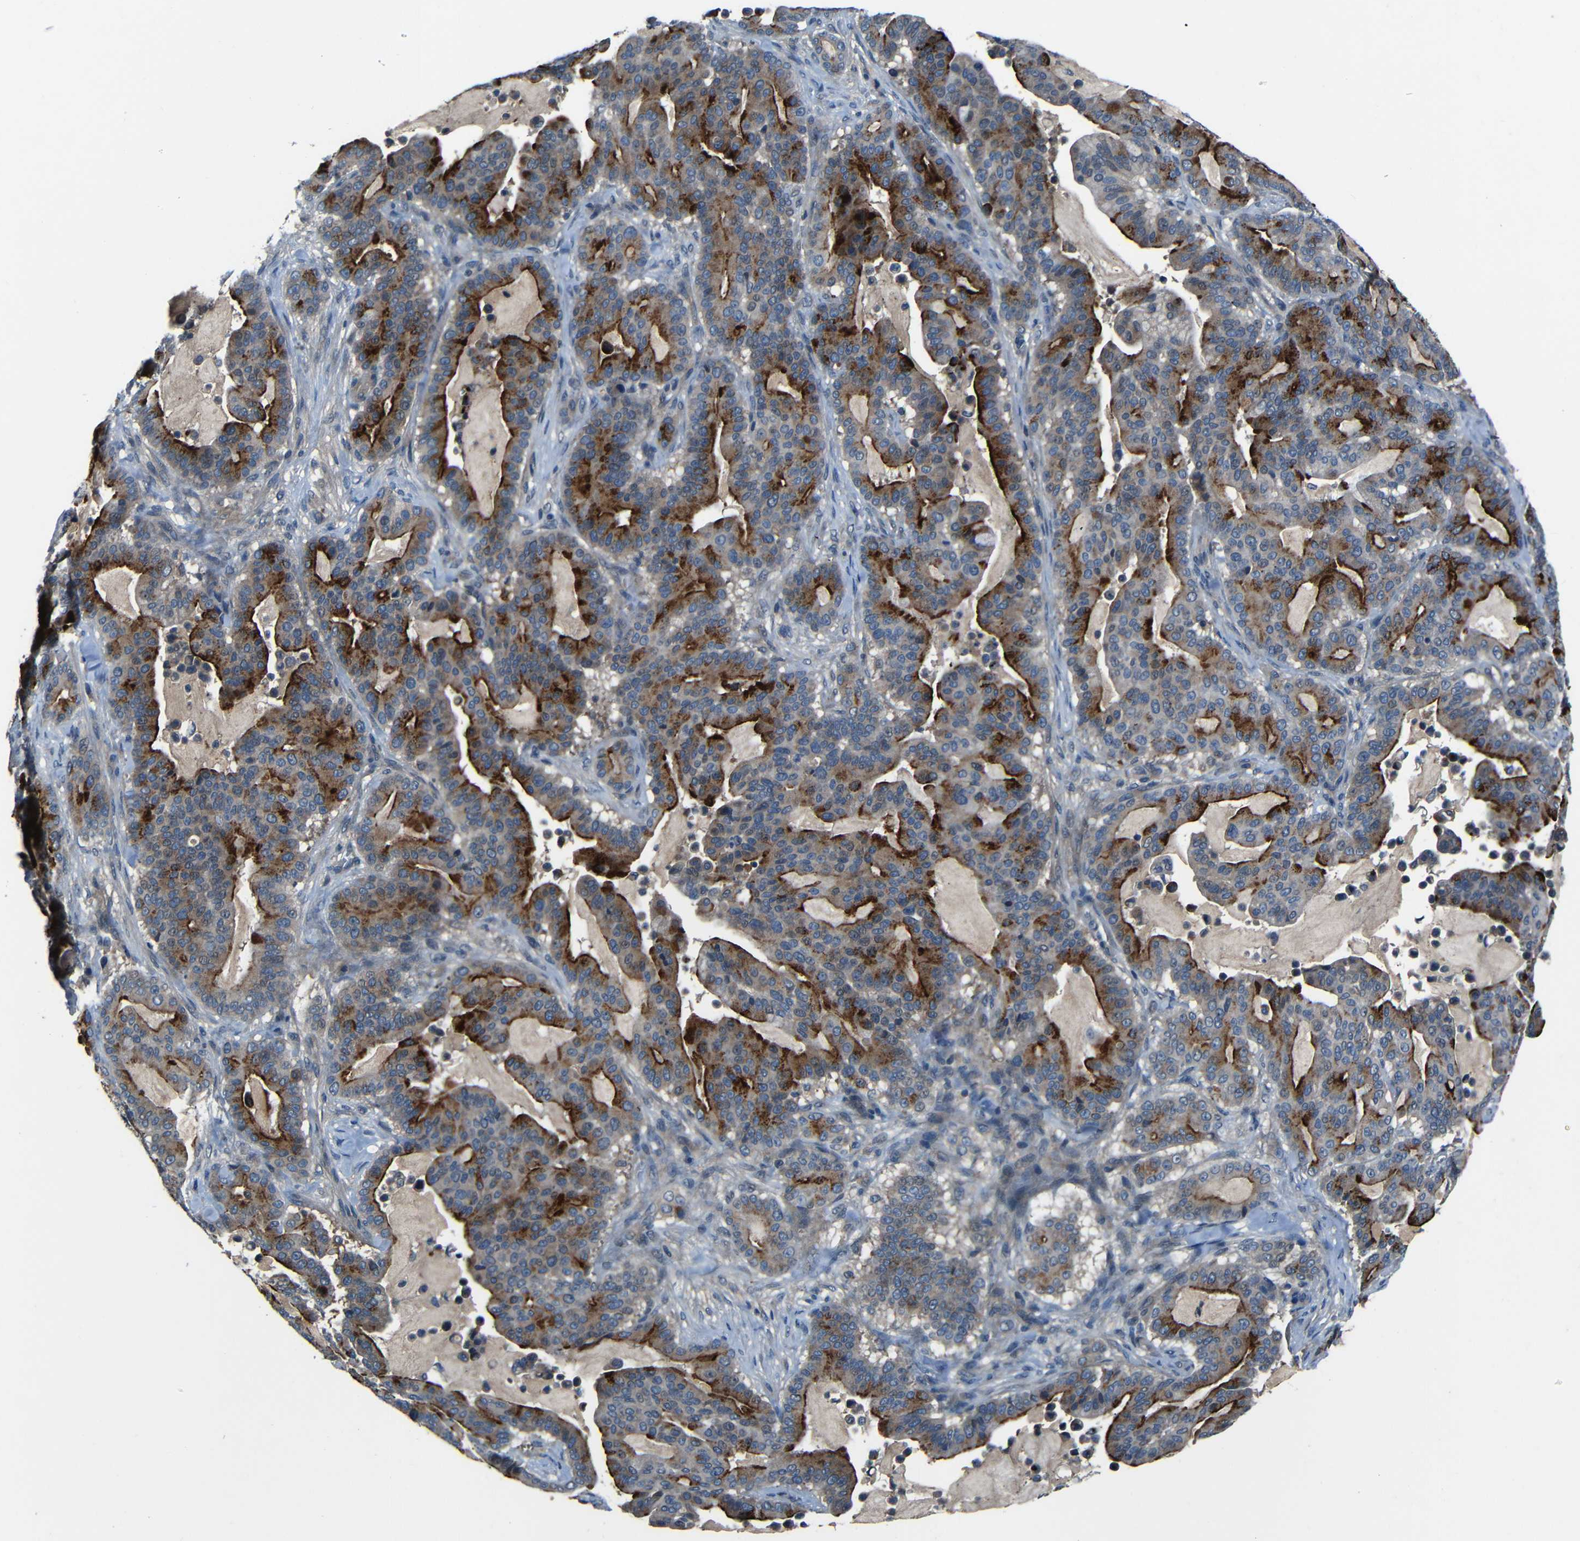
{"staining": {"intensity": "strong", "quantity": "25%-75%", "location": "cytoplasmic/membranous"}, "tissue": "pancreatic cancer", "cell_type": "Tumor cells", "image_type": "cancer", "snomed": [{"axis": "morphology", "description": "Adenocarcinoma, NOS"}, {"axis": "topography", "description": "Pancreas"}], "caption": "The immunohistochemical stain highlights strong cytoplasmic/membranous staining in tumor cells of pancreatic cancer (adenocarcinoma) tissue.", "gene": "SLA", "patient": {"sex": "male", "age": 63}}